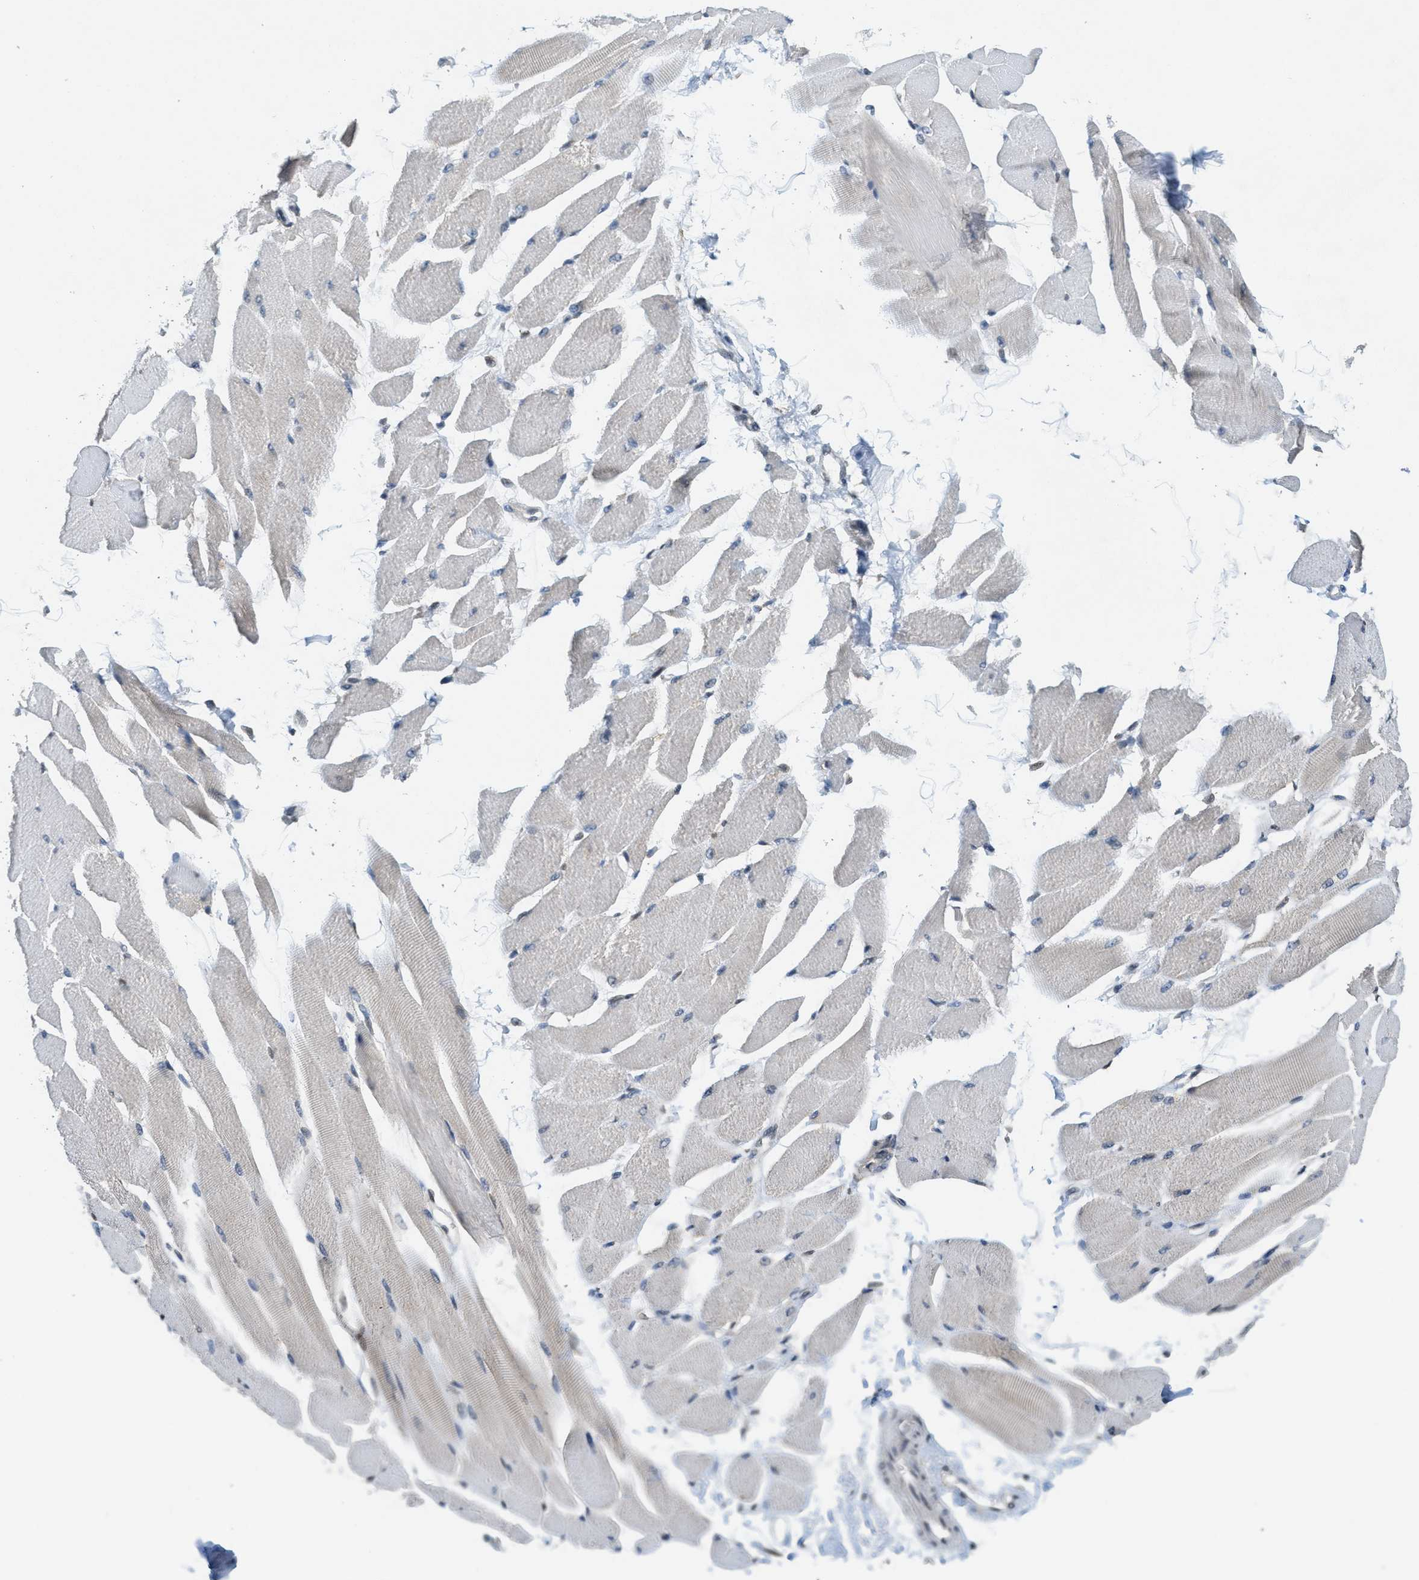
{"staining": {"intensity": "weak", "quantity": "<25%", "location": "cytoplasmic/membranous"}, "tissue": "skeletal muscle", "cell_type": "Myocytes", "image_type": "normal", "snomed": [{"axis": "morphology", "description": "Normal tissue, NOS"}, {"axis": "topography", "description": "Skeletal muscle"}, {"axis": "topography", "description": "Peripheral nerve tissue"}], "caption": "Protein analysis of normal skeletal muscle demonstrates no significant positivity in myocytes. (Stains: DAB (3,3'-diaminobenzidine) immunohistochemistry (IHC) with hematoxylin counter stain, Microscopy: brightfield microscopy at high magnification).", "gene": "DNAJB1", "patient": {"sex": "female", "age": 84}}